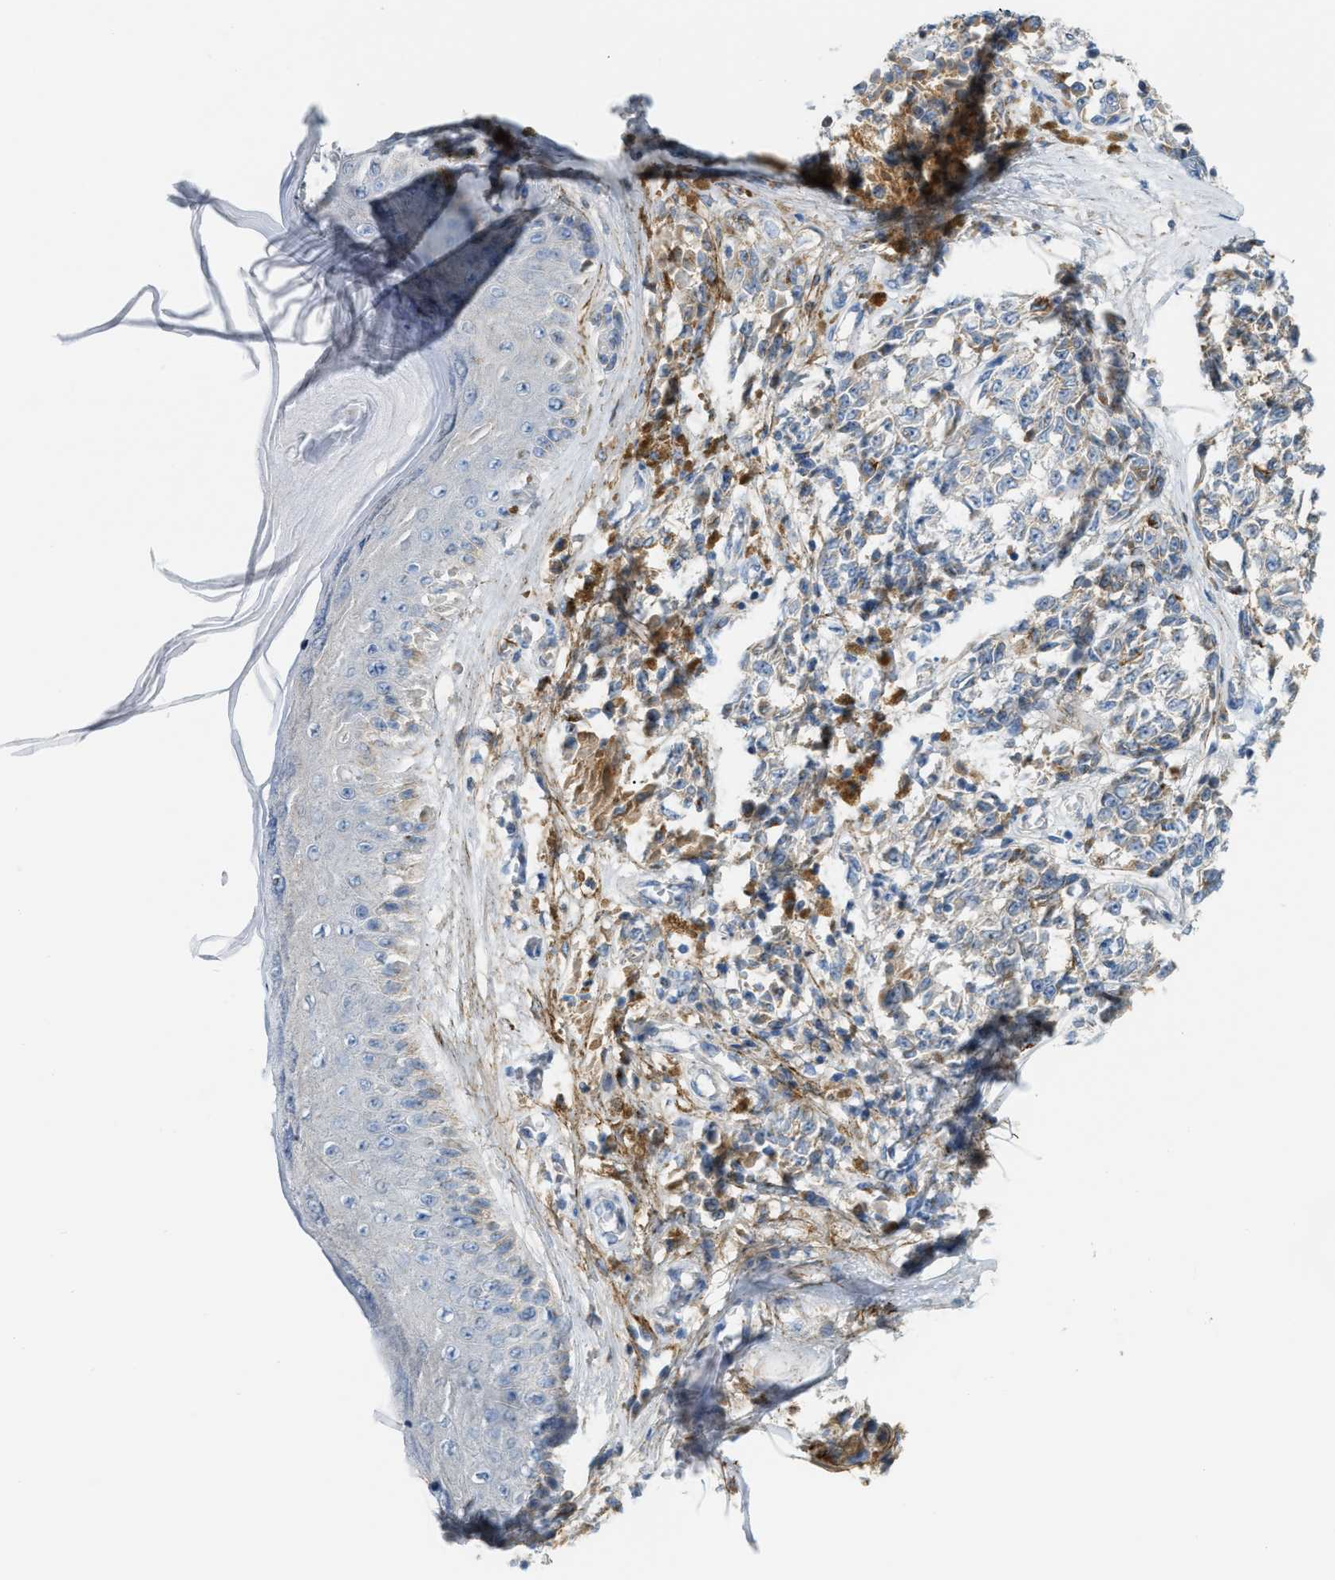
{"staining": {"intensity": "moderate", "quantity": "25%-75%", "location": "cytoplasmic/membranous"}, "tissue": "melanoma", "cell_type": "Tumor cells", "image_type": "cancer", "snomed": [{"axis": "morphology", "description": "Malignant melanoma, NOS"}, {"axis": "topography", "description": "Skin"}], "caption": "IHC (DAB) staining of human malignant melanoma displays moderate cytoplasmic/membranous protein staining in about 25%-75% of tumor cells. (DAB = brown stain, brightfield microscopy at high magnification).", "gene": "LMBRD1", "patient": {"sex": "female", "age": 64}}